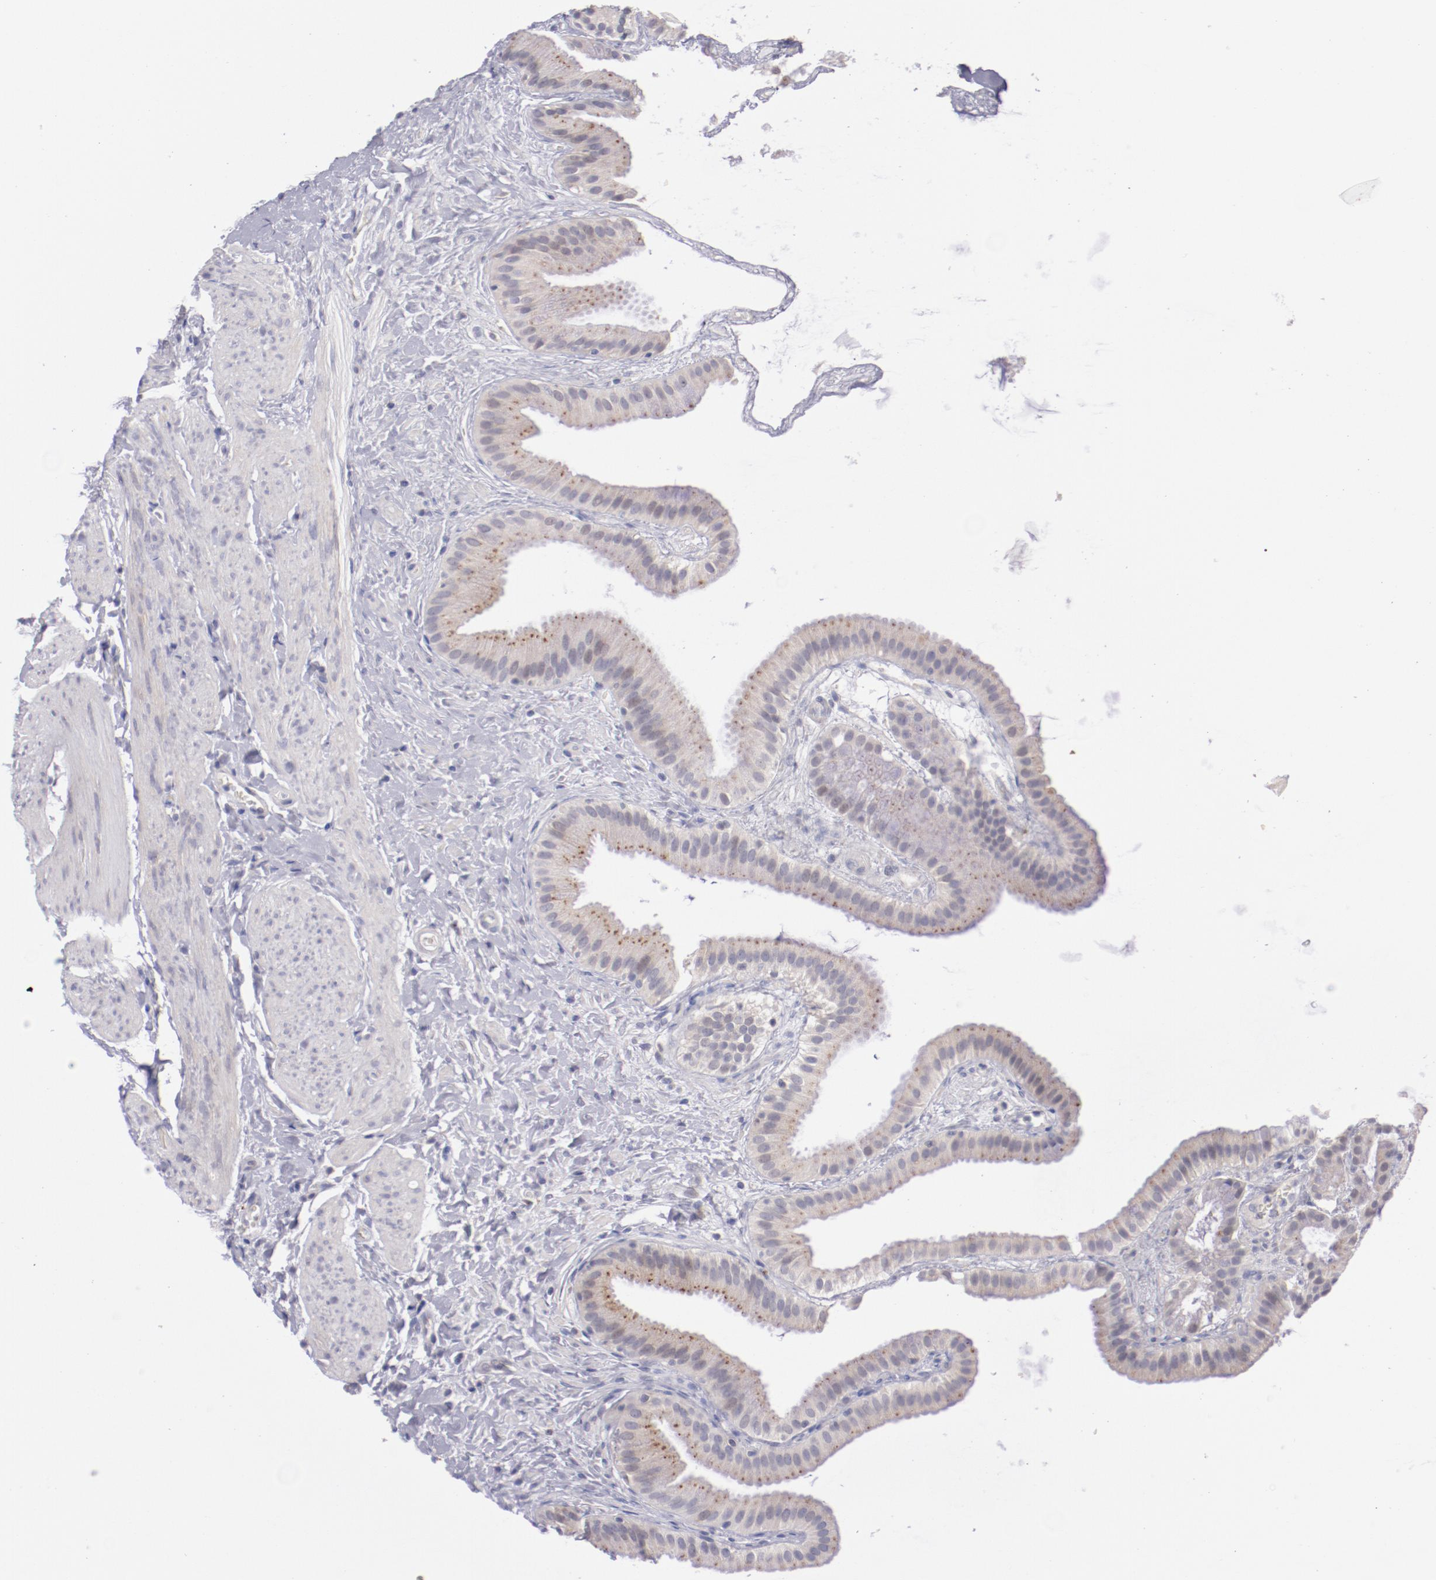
{"staining": {"intensity": "moderate", "quantity": ">75%", "location": "cytoplasmic/membranous"}, "tissue": "gallbladder", "cell_type": "Glandular cells", "image_type": "normal", "snomed": [{"axis": "morphology", "description": "Normal tissue, NOS"}, {"axis": "topography", "description": "Gallbladder"}], "caption": "A brown stain shows moderate cytoplasmic/membranous positivity of a protein in glandular cells of unremarkable gallbladder. (brown staining indicates protein expression, while blue staining denotes nuclei).", "gene": "TRAF3", "patient": {"sex": "female", "age": 63}}